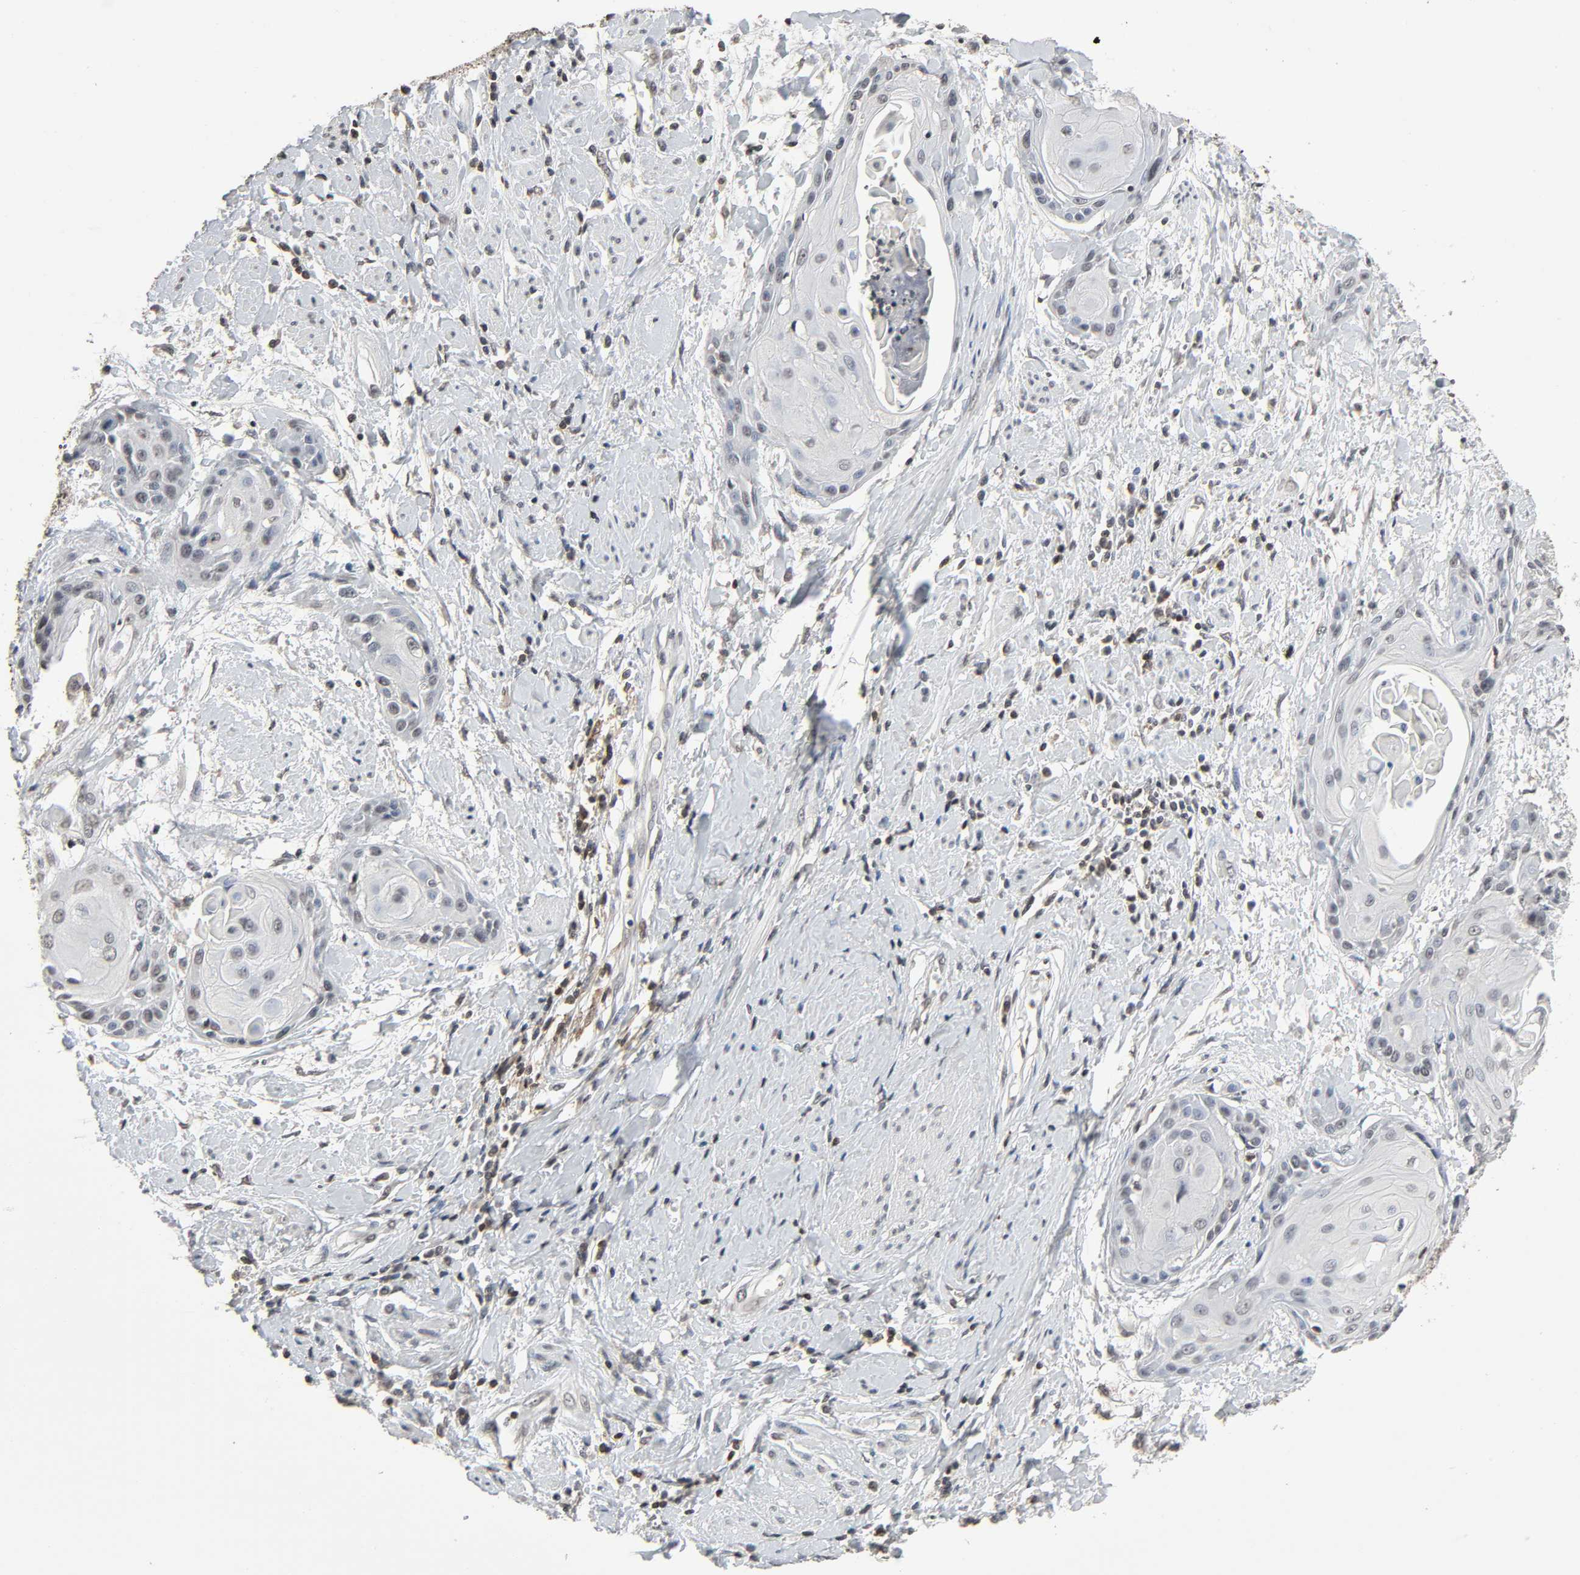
{"staining": {"intensity": "negative", "quantity": "none", "location": "none"}, "tissue": "cervical cancer", "cell_type": "Tumor cells", "image_type": "cancer", "snomed": [{"axis": "morphology", "description": "Squamous cell carcinoma, NOS"}, {"axis": "topography", "description": "Cervix"}], "caption": "This is an immunohistochemistry image of human squamous cell carcinoma (cervical). There is no staining in tumor cells.", "gene": "STK4", "patient": {"sex": "female", "age": 57}}